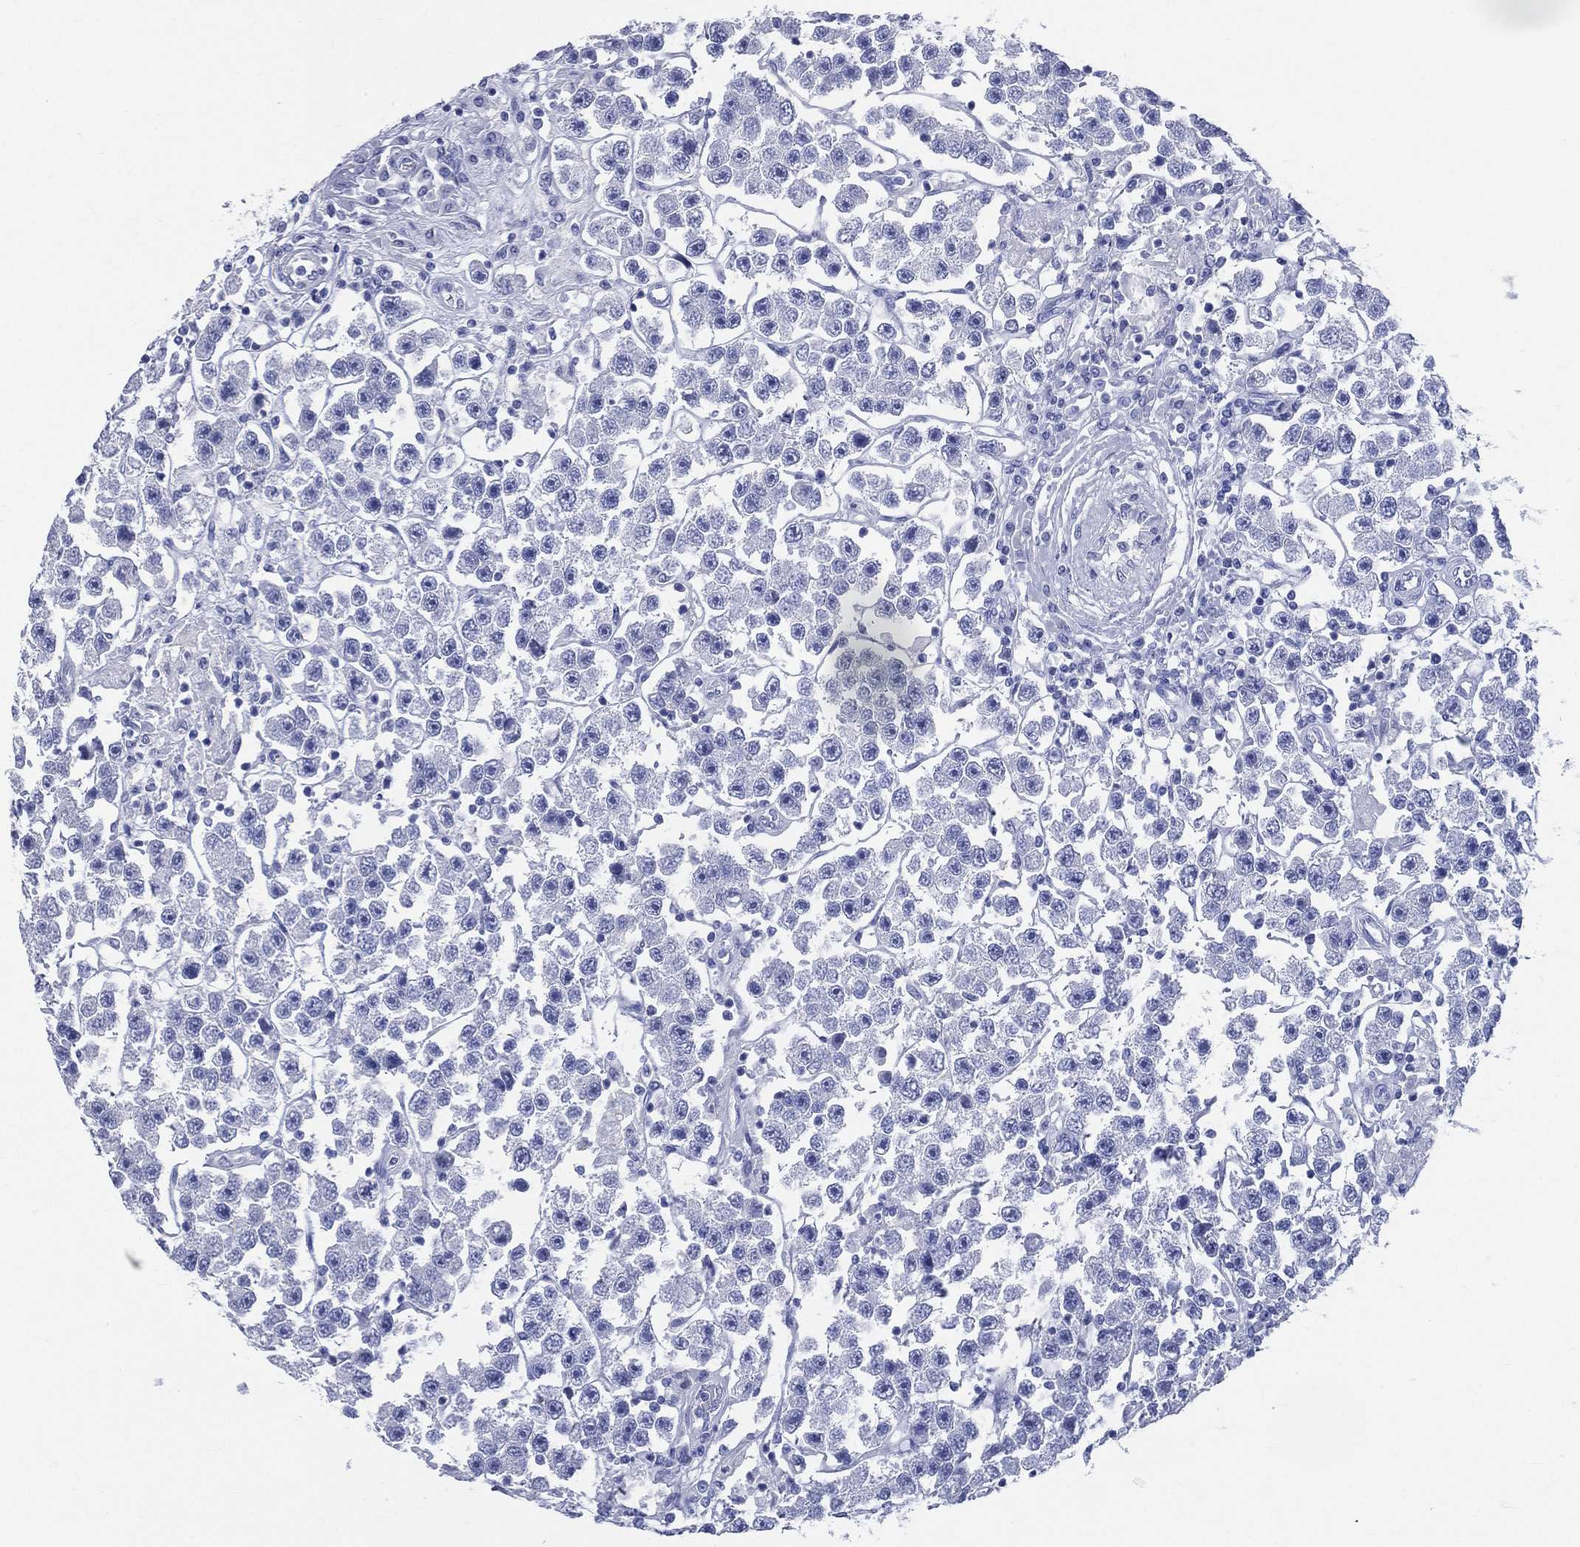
{"staining": {"intensity": "negative", "quantity": "none", "location": "none"}, "tissue": "testis cancer", "cell_type": "Tumor cells", "image_type": "cancer", "snomed": [{"axis": "morphology", "description": "Seminoma, NOS"}, {"axis": "topography", "description": "Testis"}], "caption": "Tumor cells show no significant staining in seminoma (testis). (Stains: DAB immunohistochemistry with hematoxylin counter stain, Microscopy: brightfield microscopy at high magnification).", "gene": "SYP", "patient": {"sex": "male", "age": 45}}